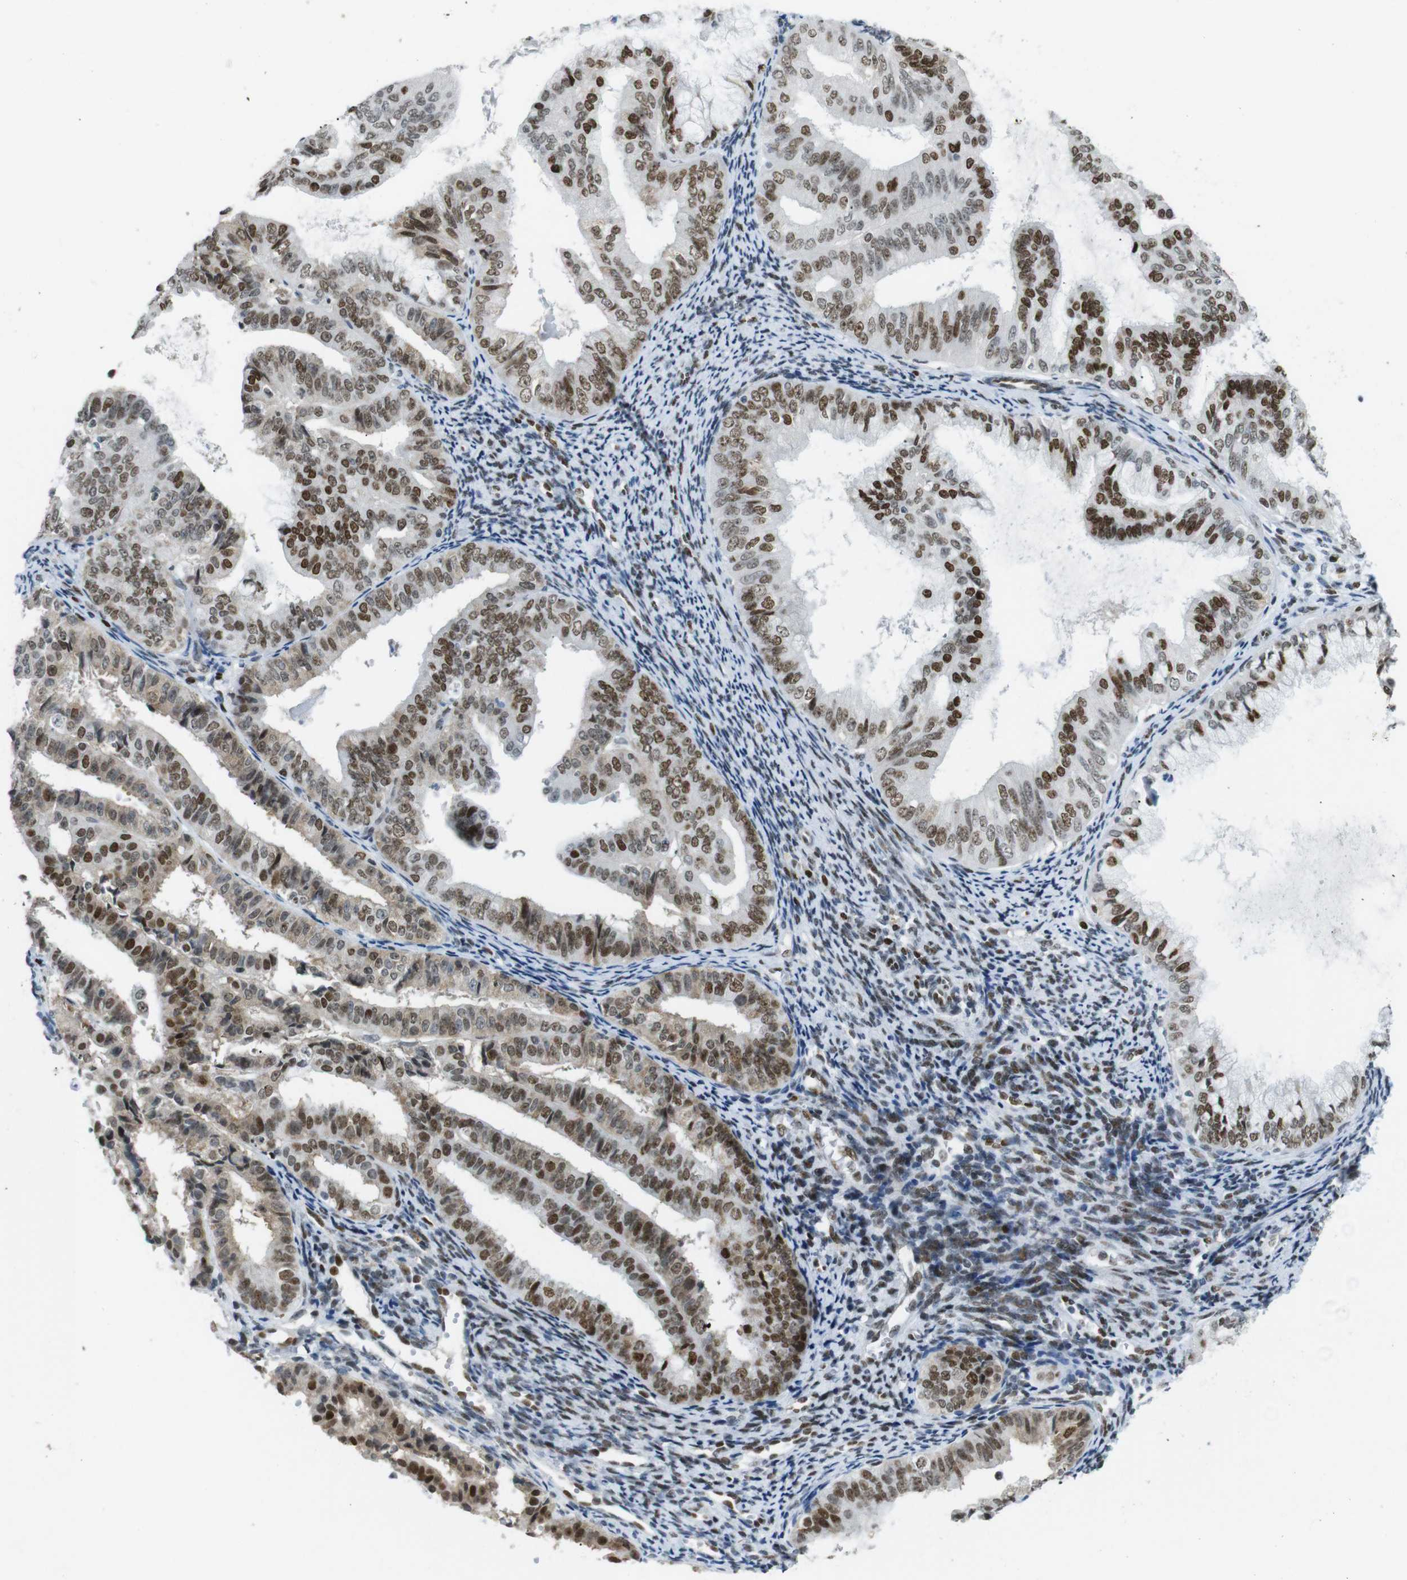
{"staining": {"intensity": "moderate", "quantity": ">75%", "location": "nuclear"}, "tissue": "endometrial cancer", "cell_type": "Tumor cells", "image_type": "cancer", "snomed": [{"axis": "morphology", "description": "Adenocarcinoma, NOS"}, {"axis": "topography", "description": "Endometrium"}], "caption": "An IHC histopathology image of neoplastic tissue is shown. Protein staining in brown labels moderate nuclear positivity in adenocarcinoma (endometrial) within tumor cells.", "gene": "RIOX2", "patient": {"sex": "female", "age": 63}}